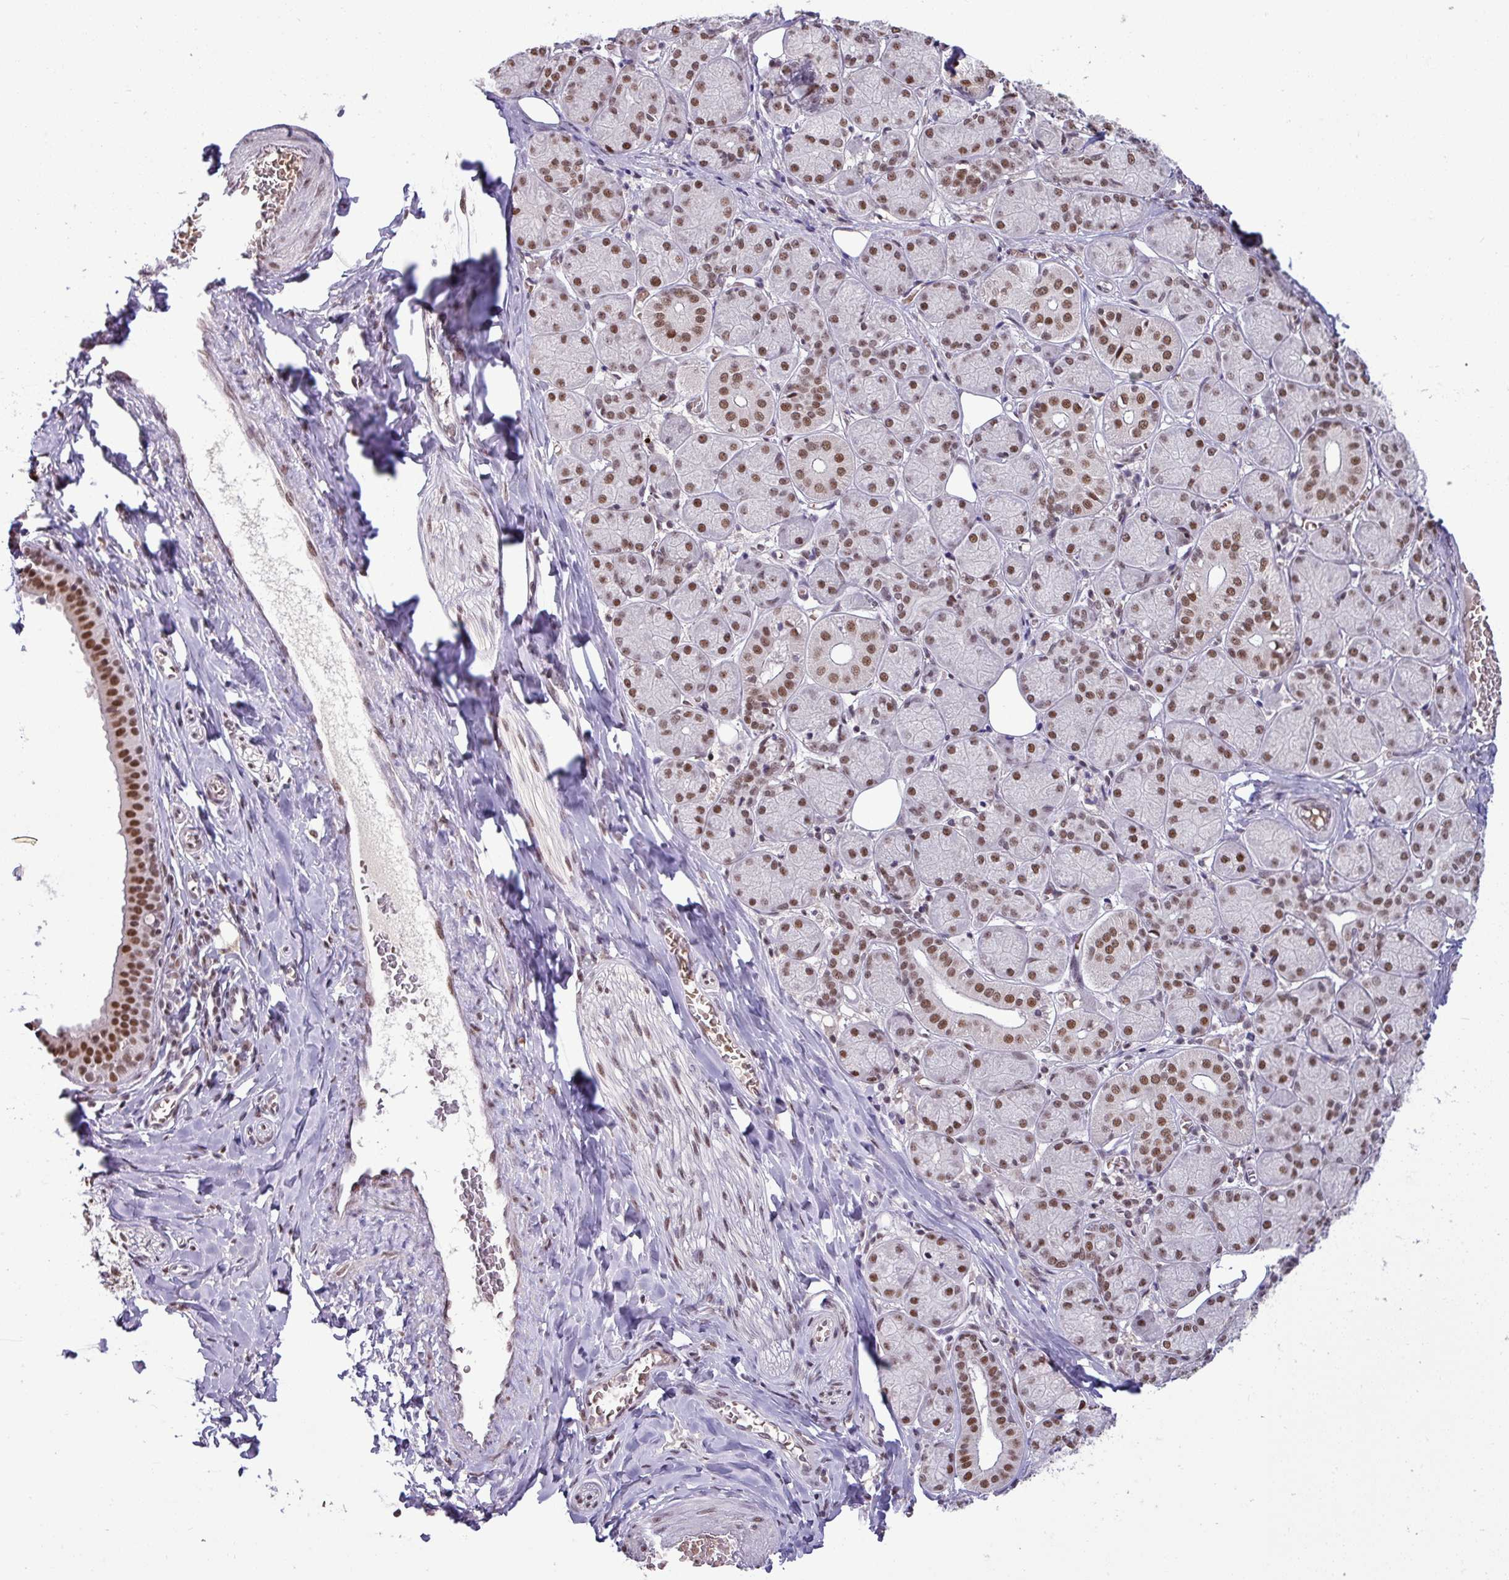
{"staining": {"intensity": "negative", "quantity": "none", "location": "none"}, "tissue": "adipose tissue", "cell_type": "Adipocytes", "image_type": "normal", "snomed": [{"axis": "morphology", "description": "Normal tissue, NOS"}, {"axis": "topography", "description": "Salivary gland"}, {"axis": "topography", "description": "Peripheral nerve tissue"}], "caption": "Protein analysis of normal adipose tissue reveals no significant staining in adipocytes. (DAB (3,3'-diaminobenzidine) IHC, high magnification).", "gene": "TDG", "patient": {"sex": "female", "age": 24}}